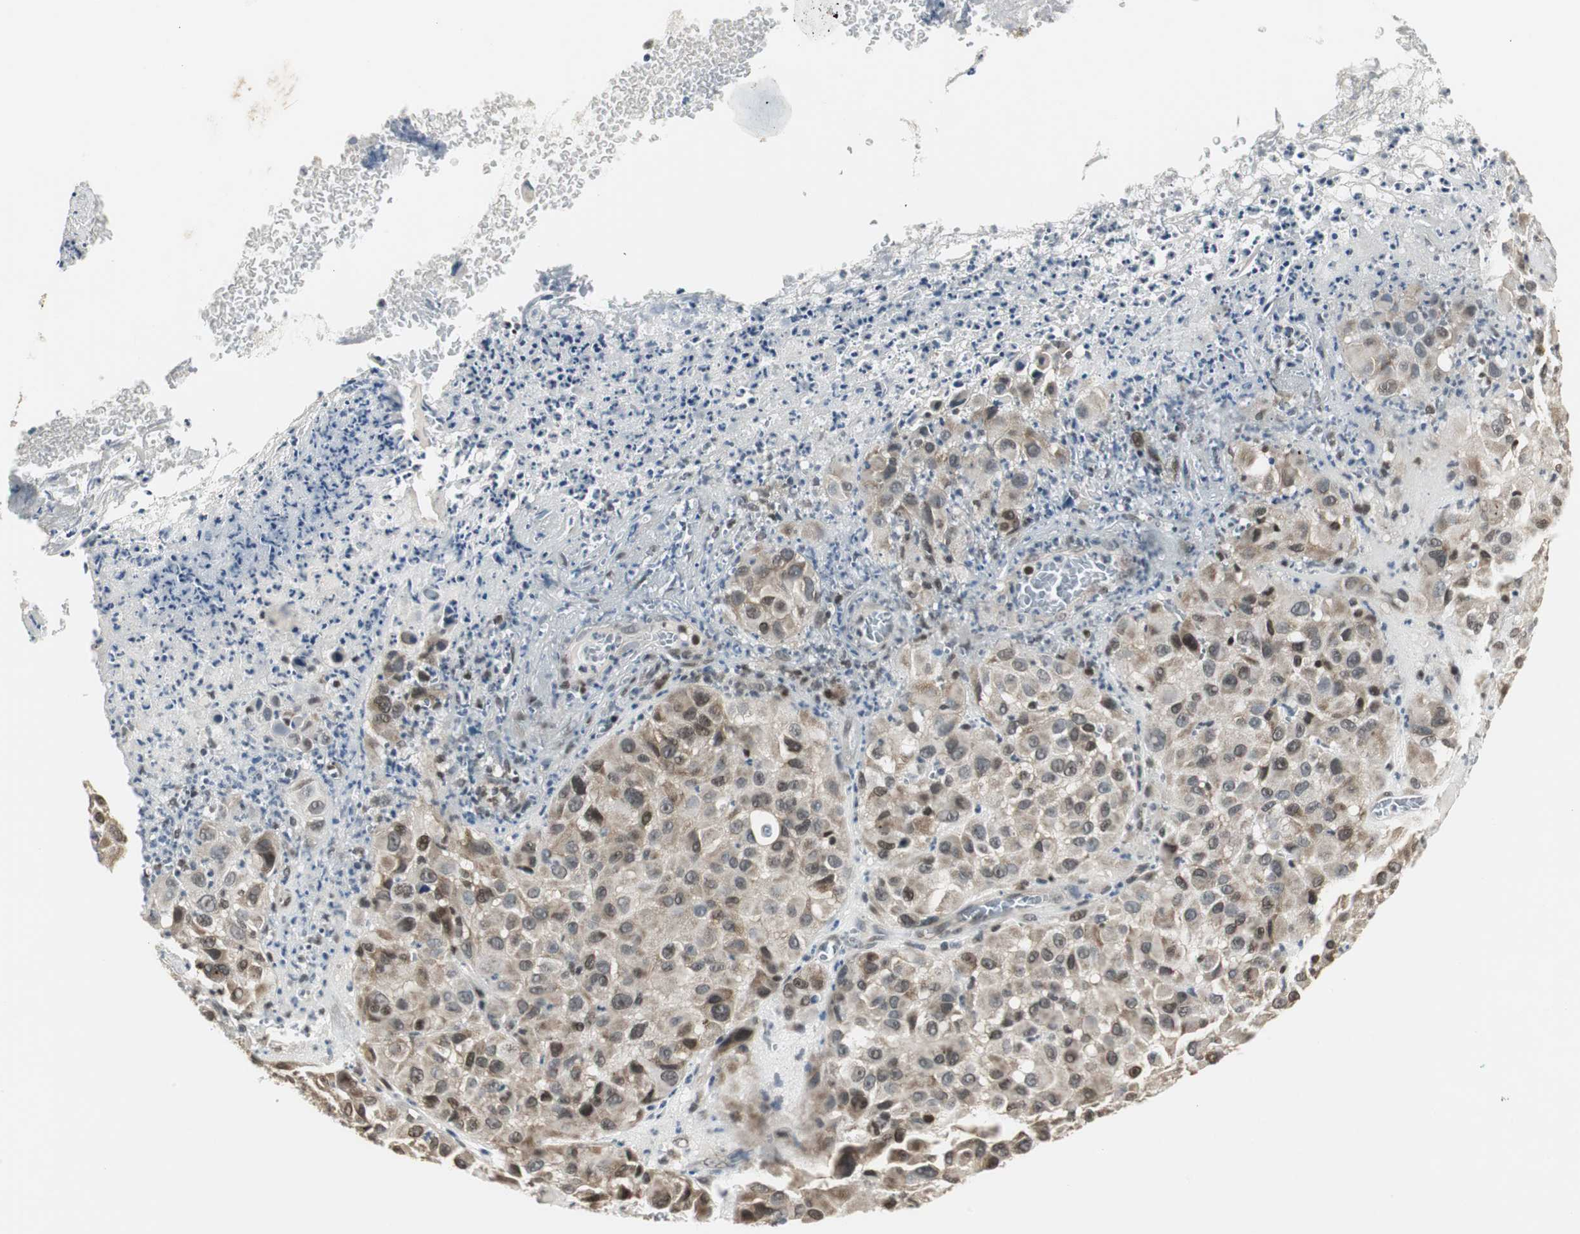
{"staining": {"intensity": "weak", "quantity": ">75%", "location": "cytoplasmic/membranous,nuclear"}, "tissue": "melanoma", "cell_type": "Tumor cells", "image_type": "cancer", "snomed": [{"axis": "morphology", "description": "Malignant melanoma, NOS"}, {"axis": "topography", "description": "Skin"}], "caption": "The histopathology image demonstrates immunohistochemical staining of malignant melanoma. There is weak cytoplasmic/membranous and nuclear staining is present in about >75% of tumor cells.", "gene": "MPG", "patient": {"sex": "female", "age": 21}}